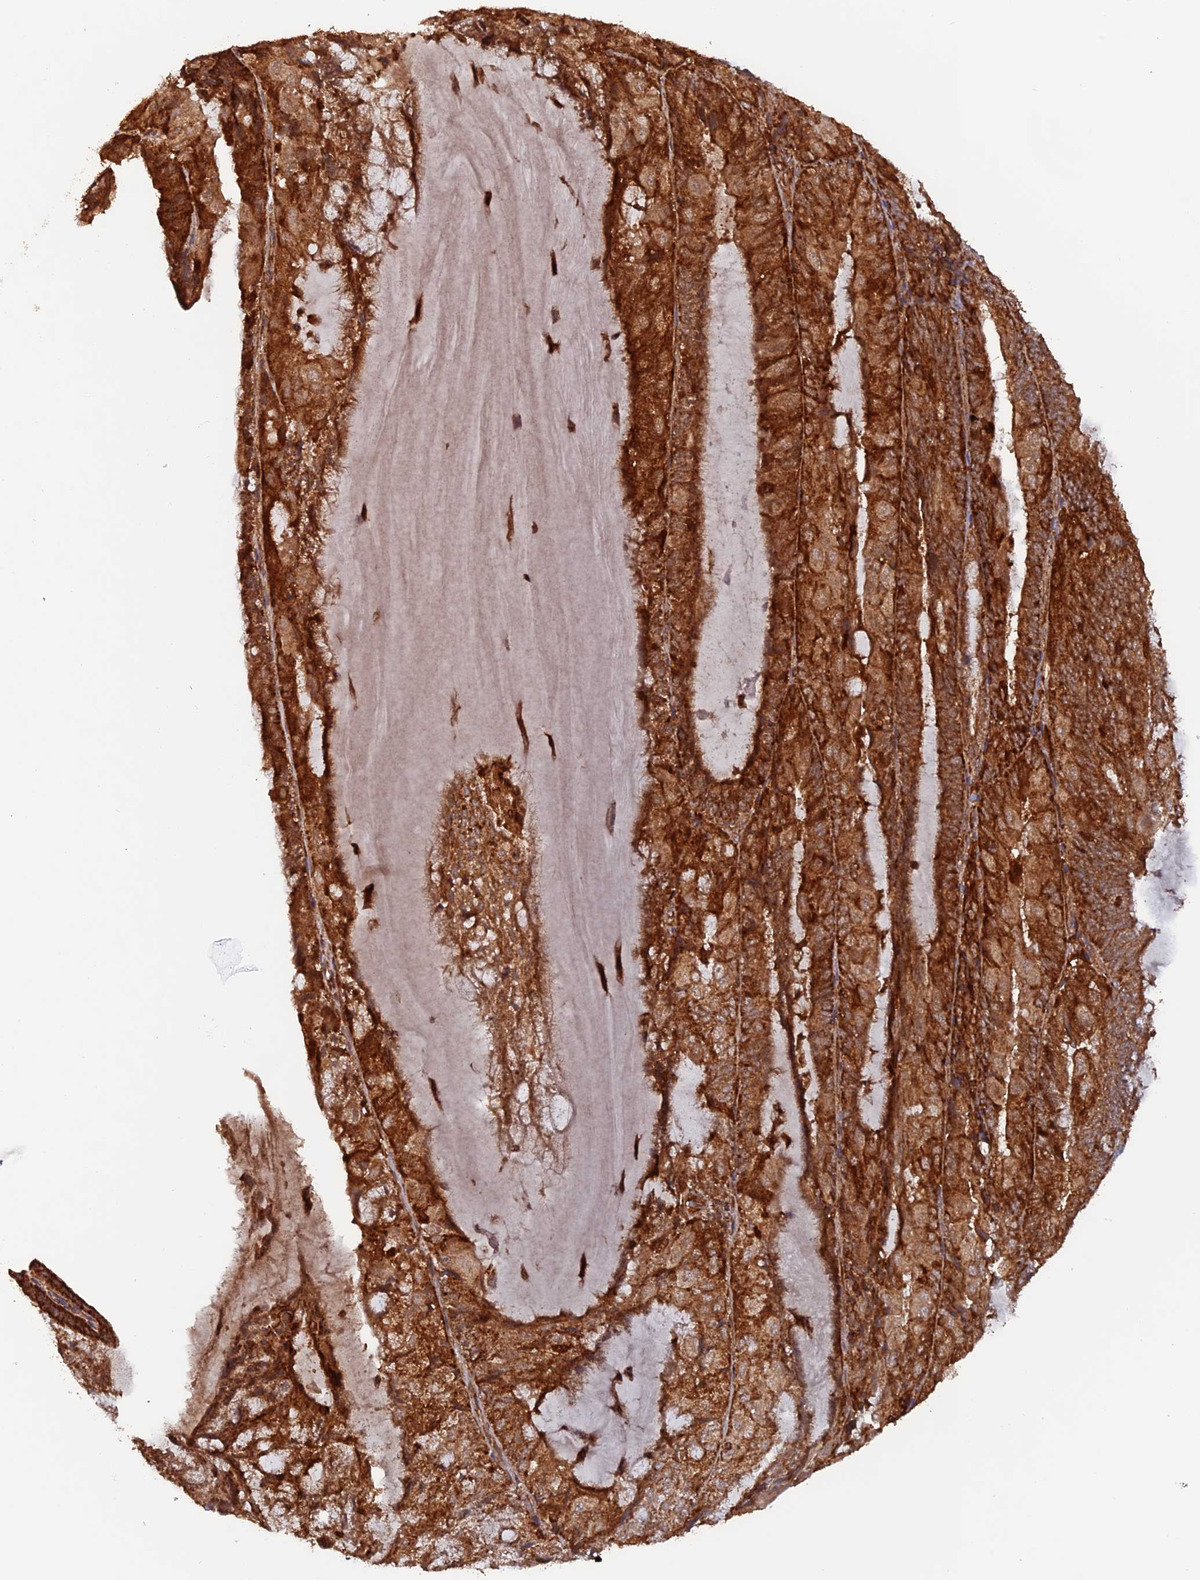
{"staining": {"intensity": "strong", "quantity": ">75%", "location": "cytoplasmic/membranous"}, "tissue": "endometrial cancer", "cell_type": "Tumor cells", "image_type": "cancer", "snomed": [{"axis": "morphology", "description": "Adenocarcinoma, NOS"}, {"axis": "topography", "description": "Endometrium"}], "caption": "Immunohistochemical staining of human endometrial cancer displays high levels of strong cytoplasmic/membranous protein expression in about >75% of tumor cells. The protein is shown in brown color, while the nuclei are stained blue.", "gene": "DTYMK", "patient": {"sex": "female", "age": 81}}